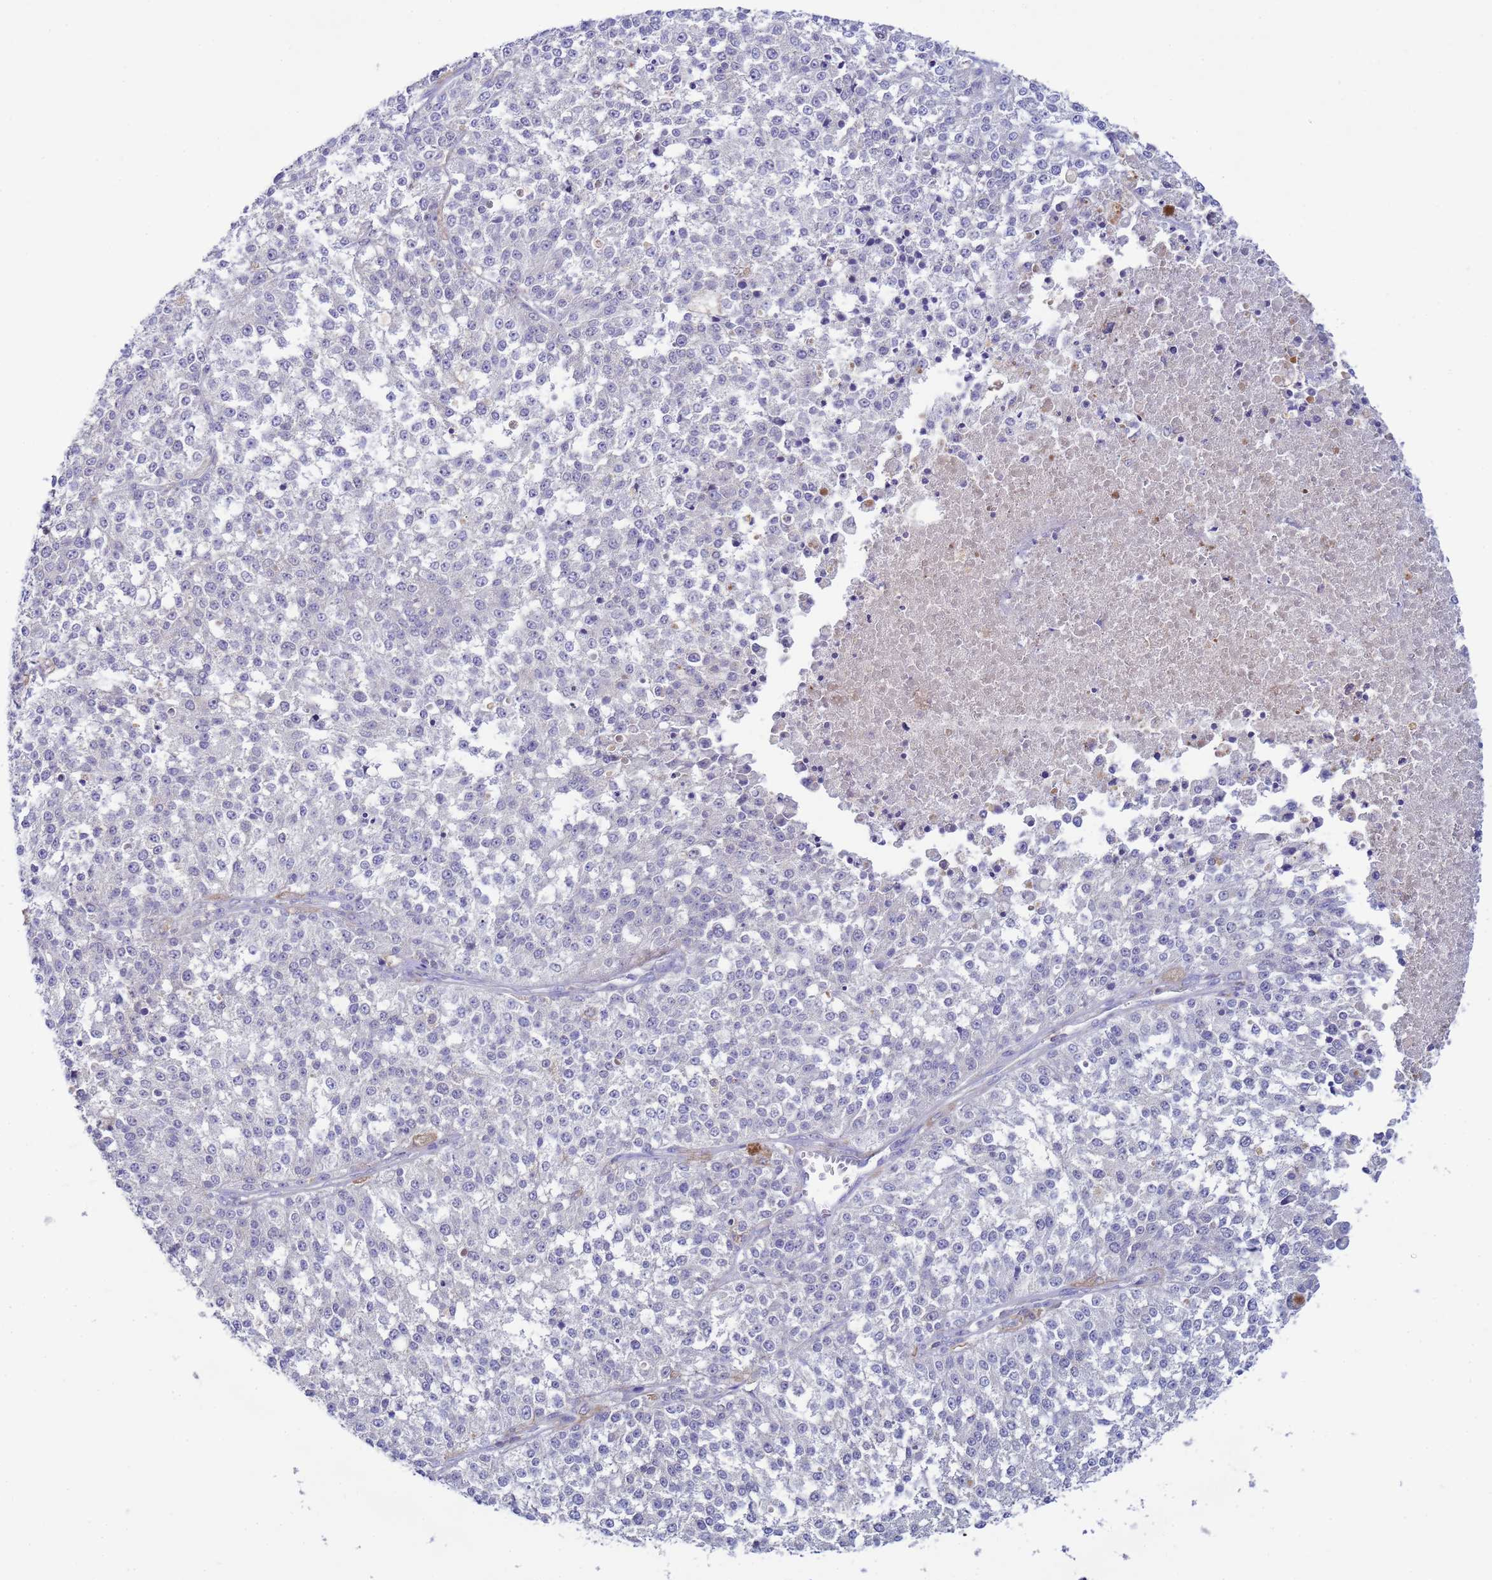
{"staining": {"intensity": "negative", "quantity": "none", "location": "none"}, "tissue": "melanoma", "cell_type": "Tumor cells", "image_type": "cancer", "snomed": [{"axis": "morphology", "description": "Malignant melanoma, NOS"}, {"axis": "topography", "description": "Skin"}], "caption": "Tumor cells show no significant staining in malignant melanoma.", "gene": "KLHL13", "patient": {"sex": "female", "age": 64}}